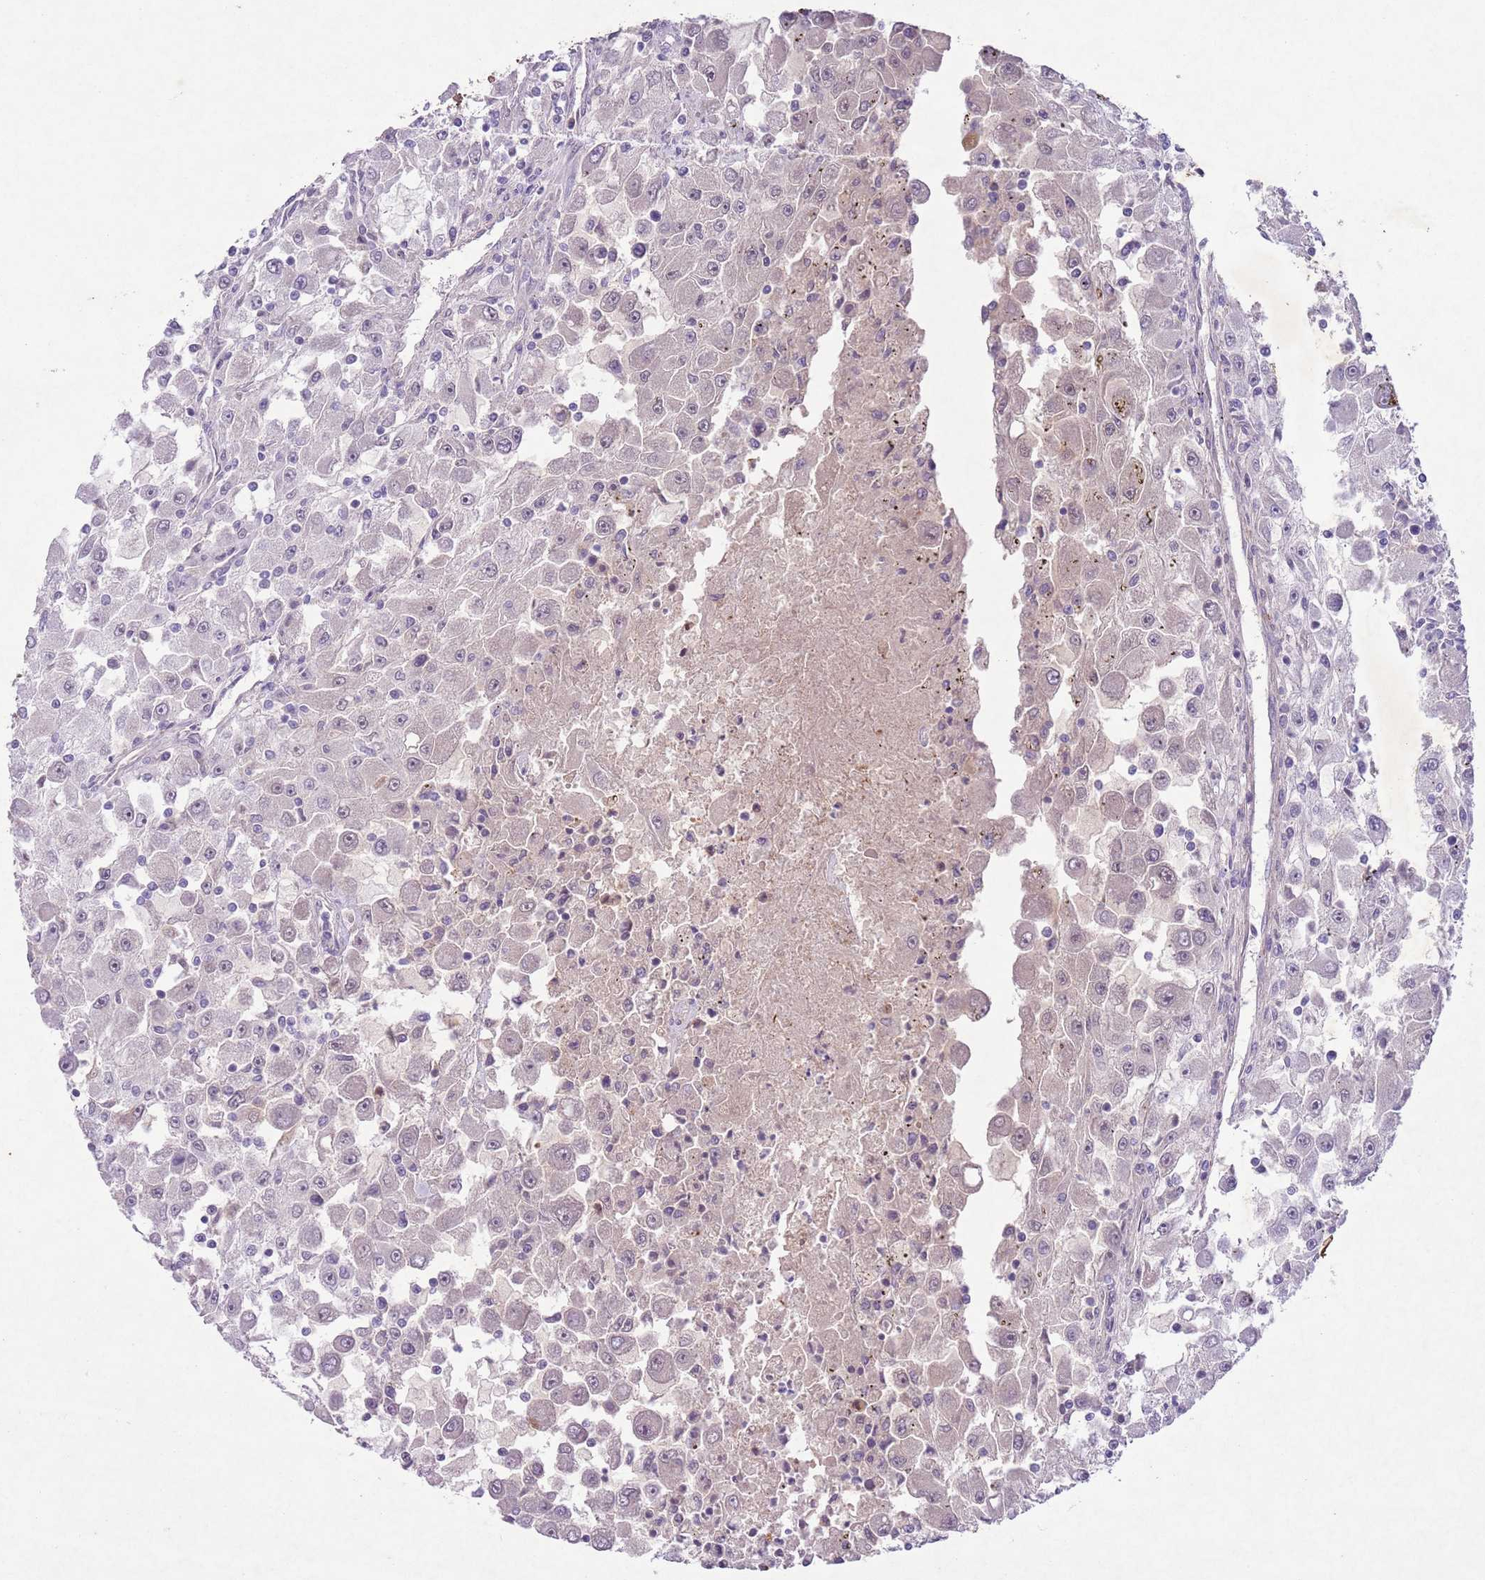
{"staining": {"intensity": "negative", "quantity": "none", "location": "none"}, "tissue": "renal cancer", "cell_type": "Tumor cells", "image_type": "cancer", "snomed": [{"axis": "morphology", "description": "Adenocarcinoma, NOS"}, {"axis": "topography", "description": "Kidney"}], "caption": "Immunohistochemical staining of human renal cancer demonstrates no significant staining in tumor cells. (DAB (3,3'-diaminobenzidine) immunohistochemistry (IHC), high magnification).", "gene": "CCNI", "patient": {"sex": "female", "age": 67}}